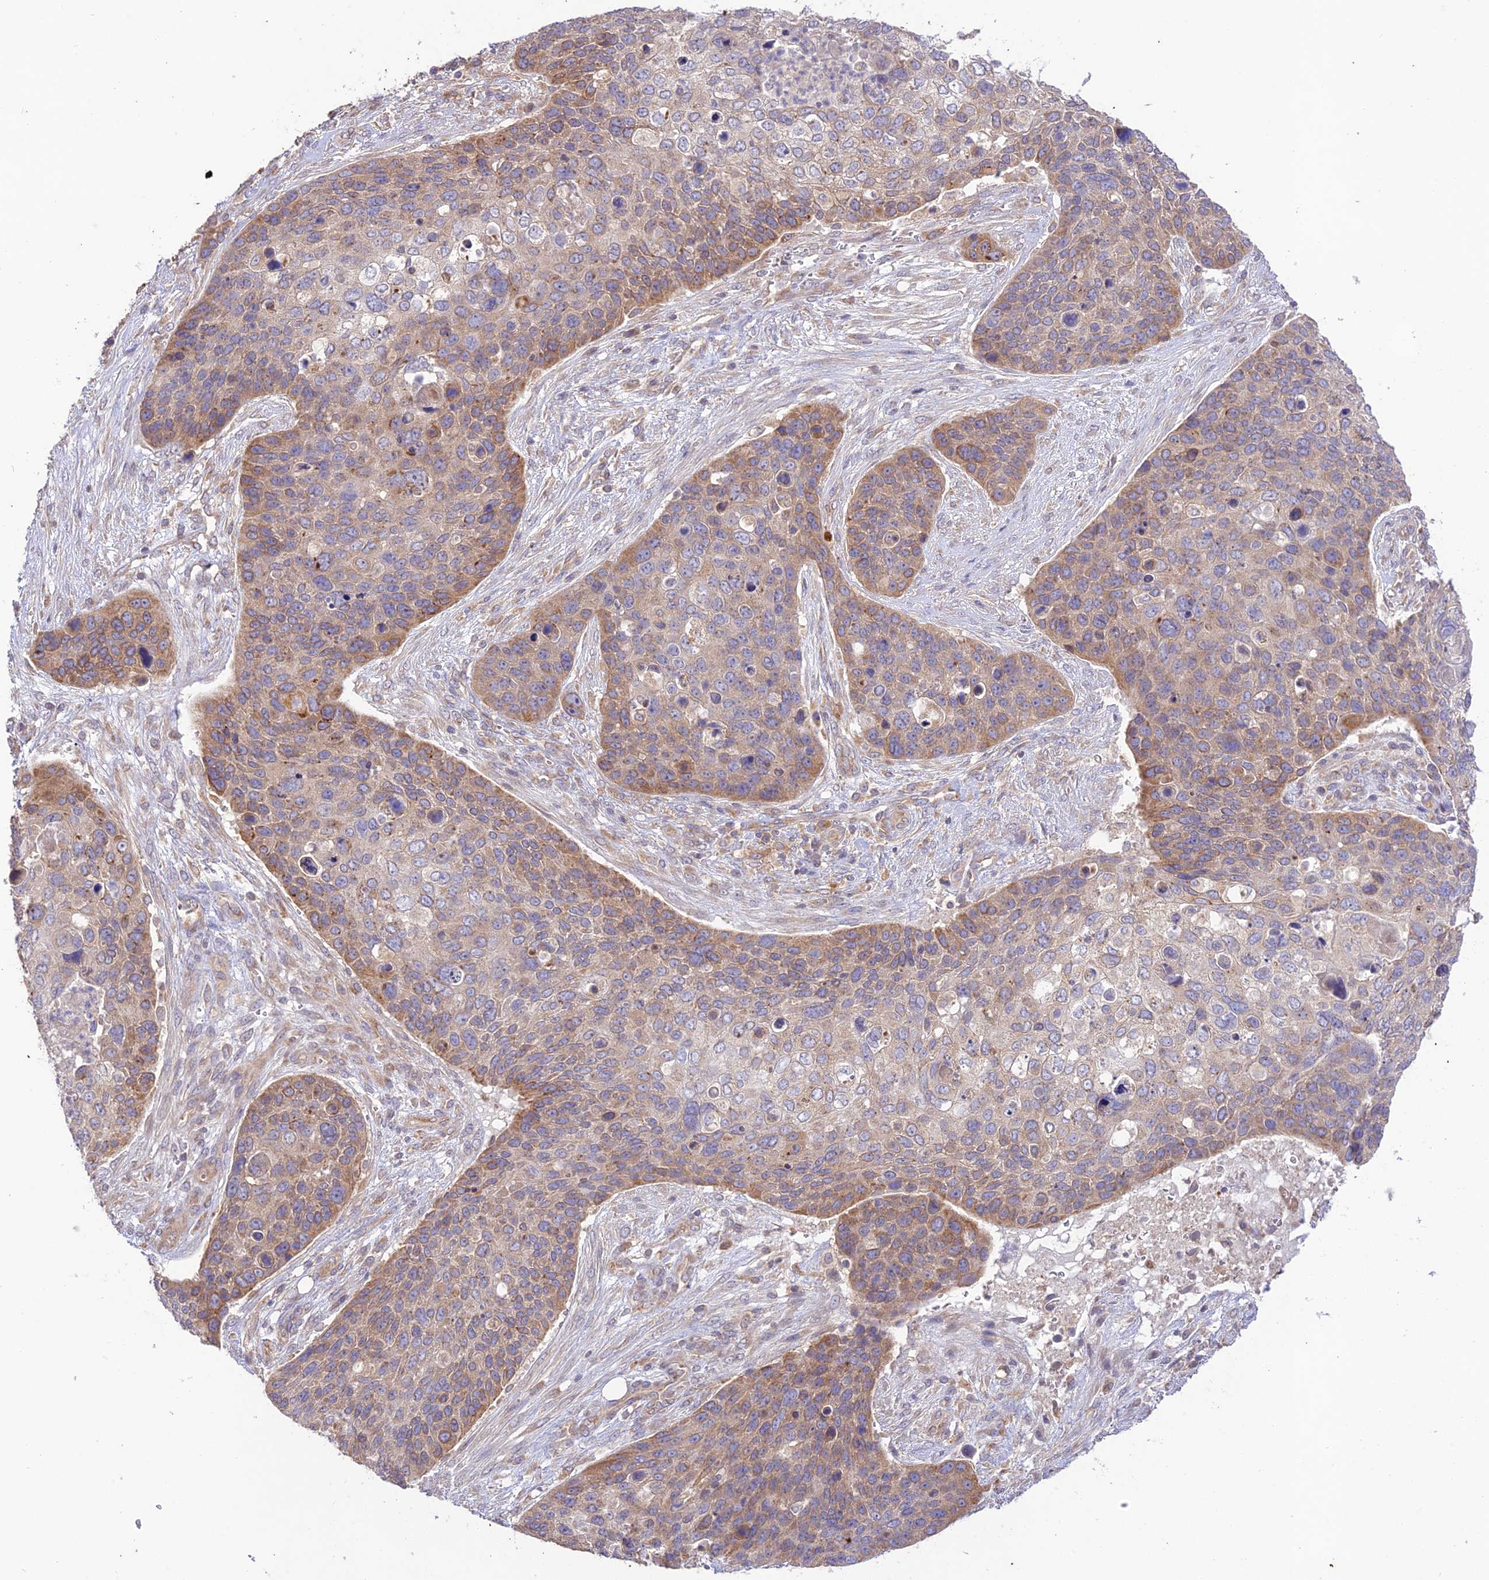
{"staining": {"intensity": "moderate", "quantity": "25%-75%", "location": "cytoplasmic/membranous"}, "tissue": "skin cancer", "cell_type": "Tumor cells", "image_type": "cancer", "snomed": [{"axis": "morphology", "description": "Basal cell carcinoma"}, {"axis": "topography", "description": "Skin"}], "caption": "A photomicrograph showing moderate cytoplasmic/membranous staining in about 25%-75% of tumor cells in basal cell carcinoma (skin), as visualized by brown immunohistochemical staining.", "gene": "TMEM259", "patient": {"sex": "female", "age": 74}}